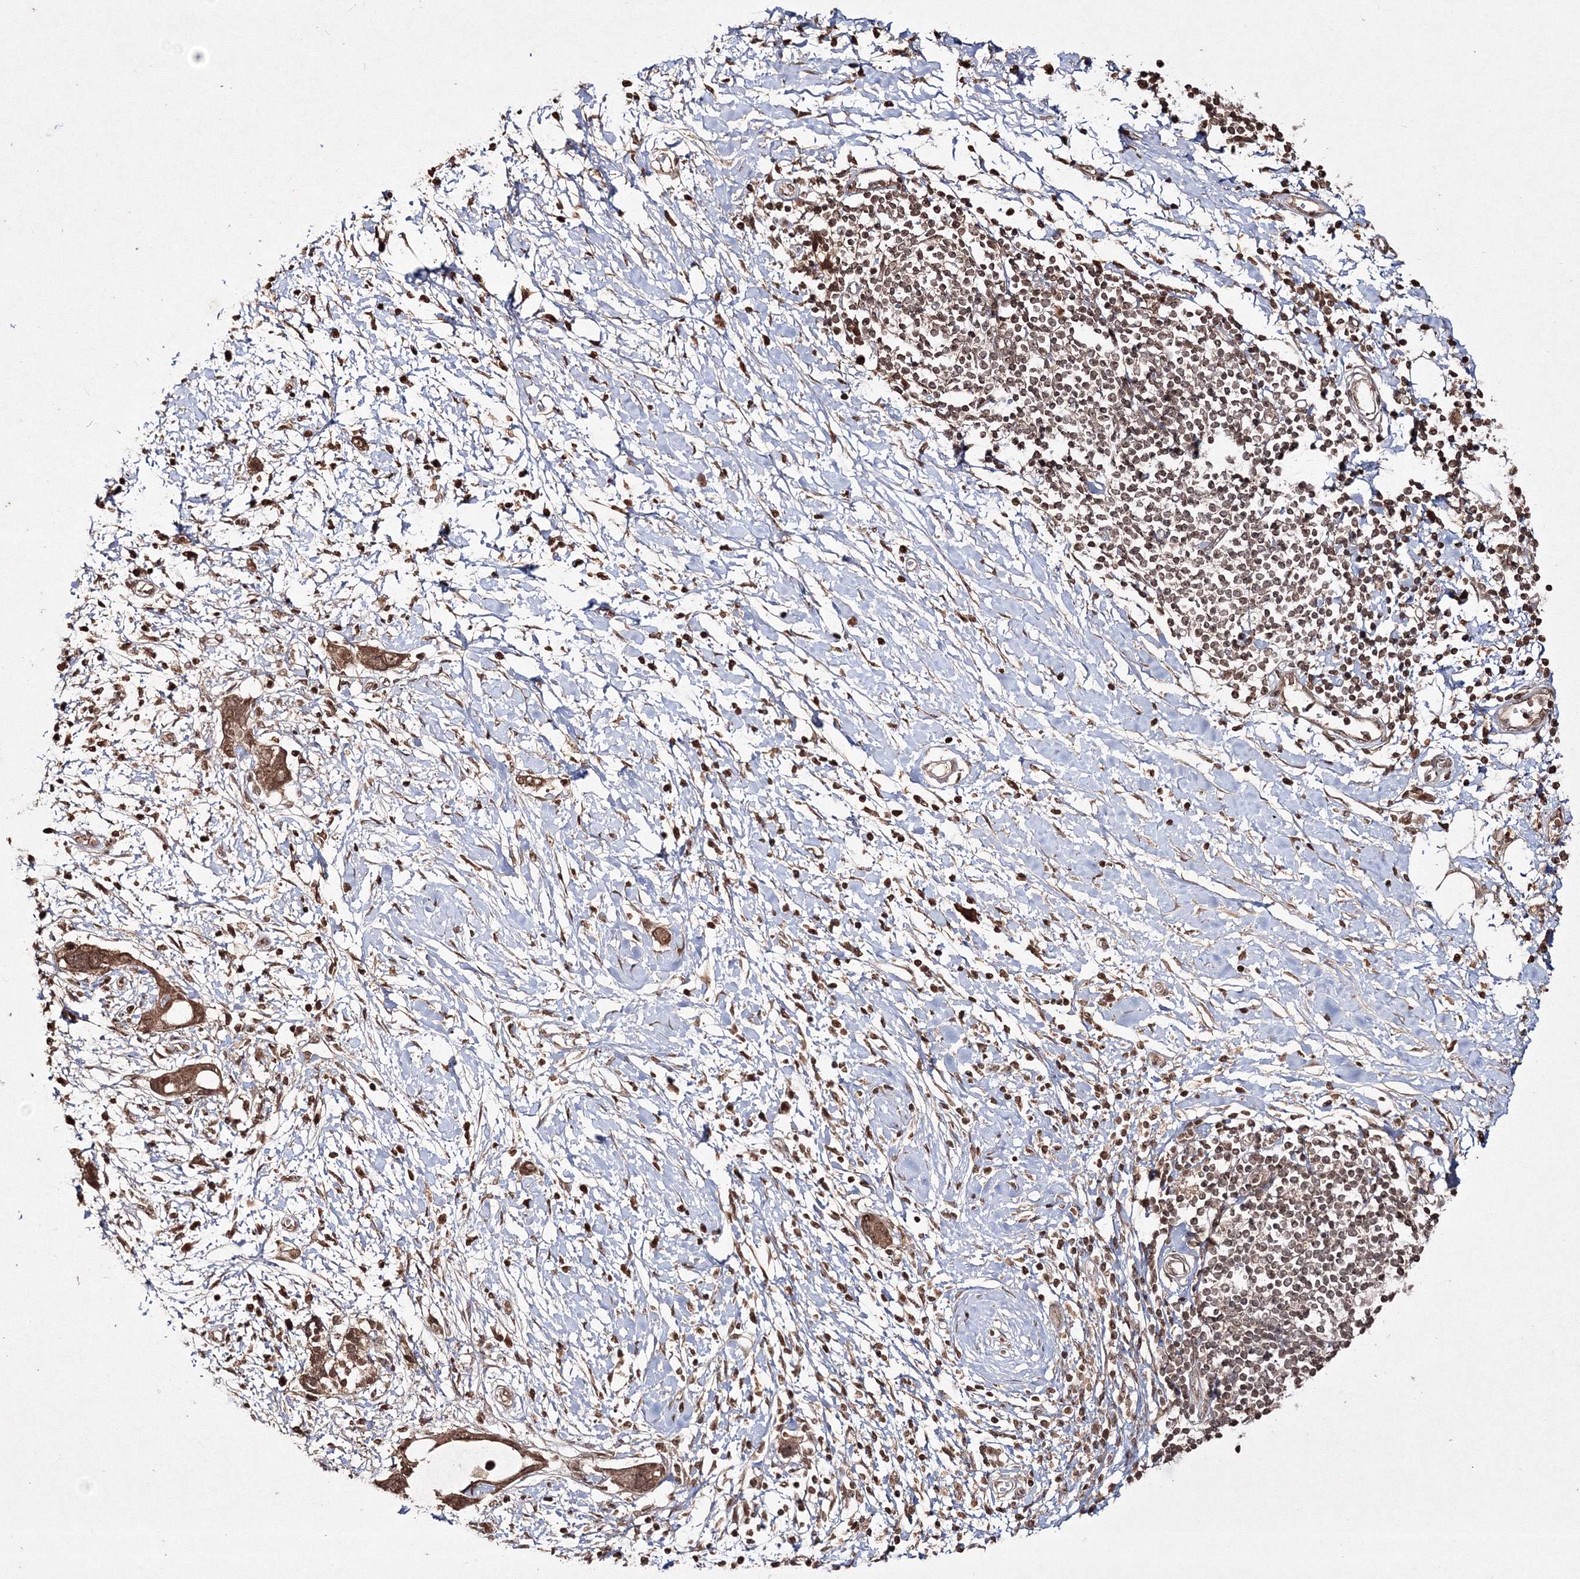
{"staining": {"intensity": "strong", "quantity": ">75%", "location": "cytoplasmic/membranous"}, "tissue": "pancreatic cancer", "cell_type": "Tumor cells", "image_type": "cancer", "snomed": [{"axis": "morphology", "description": "Normal tissue, NOS"}, {"axis": "morphology", "description": "Adenocarcinoma, NOS"}, {"axis": "topography", "description": "Pancreas"}, {"axis": "topography", "description": "Peripheral nerve tissue"}], "caption": "Pancreatic adenocarcinoma stained with a protein marker shows strong staining in tumor cells.", "gene": "PEX13", "patient": {"sex": "male", "age": 59}}